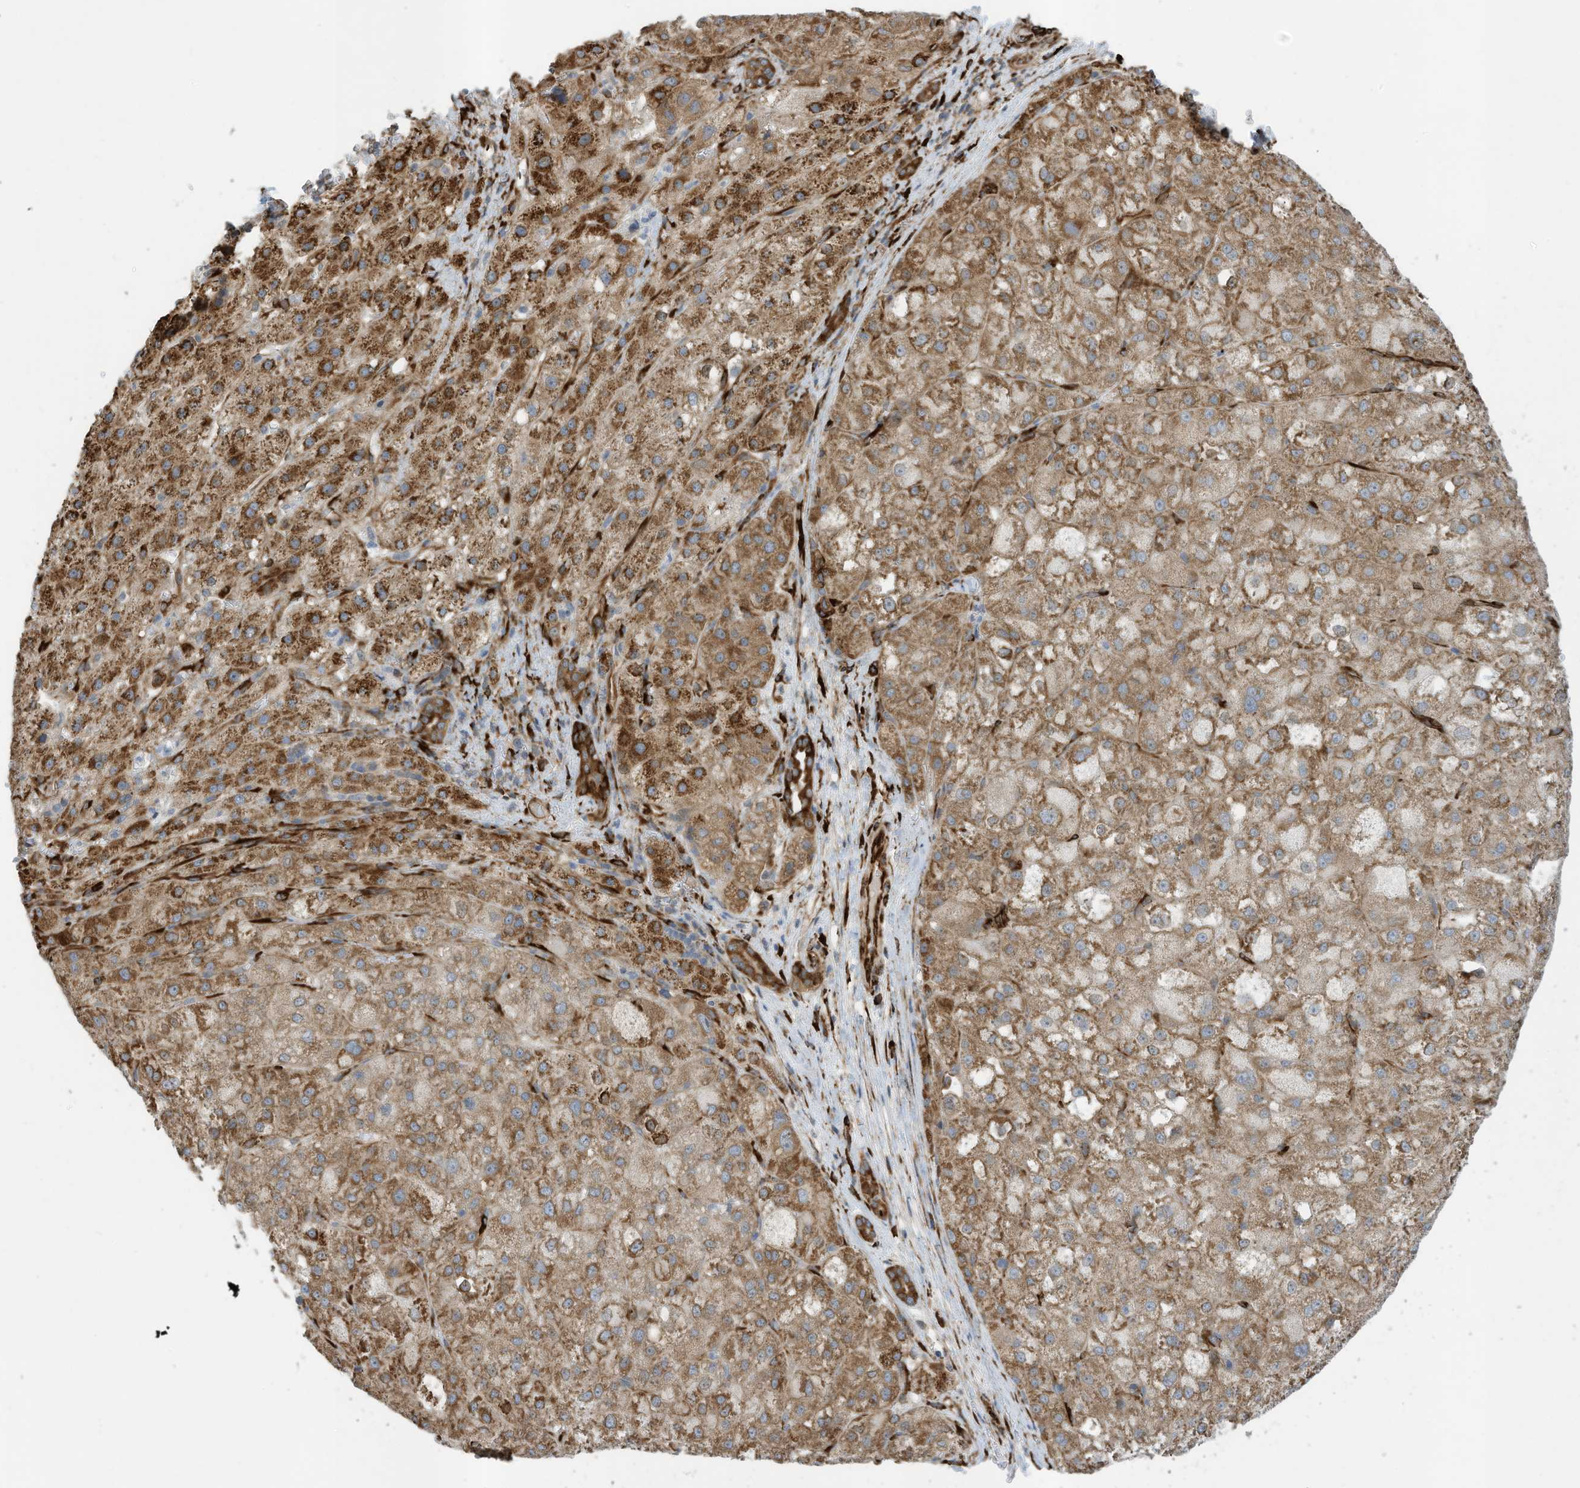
{"staining": {"intensity": "moderate", "quantity": ">75%", "location": "cytoplasmic/membranous"}, "tissue": "liver cancer", "cell_type": "Tumor cells", "image_type": "cancer", "snomed": [{"axis": "morphology", "description": "Carcinoma, Hepatocellular, NOS"}, {"axis": "topography", "description": "Liver"}], "caption": "Liver hepatocellular carcinoma stained for a protein demonstrates moderate cytoplasmic/membranous positivity in tumor cells.", "gene": "ZBTB45", "patient": {"sex": "male", "age": 57}}